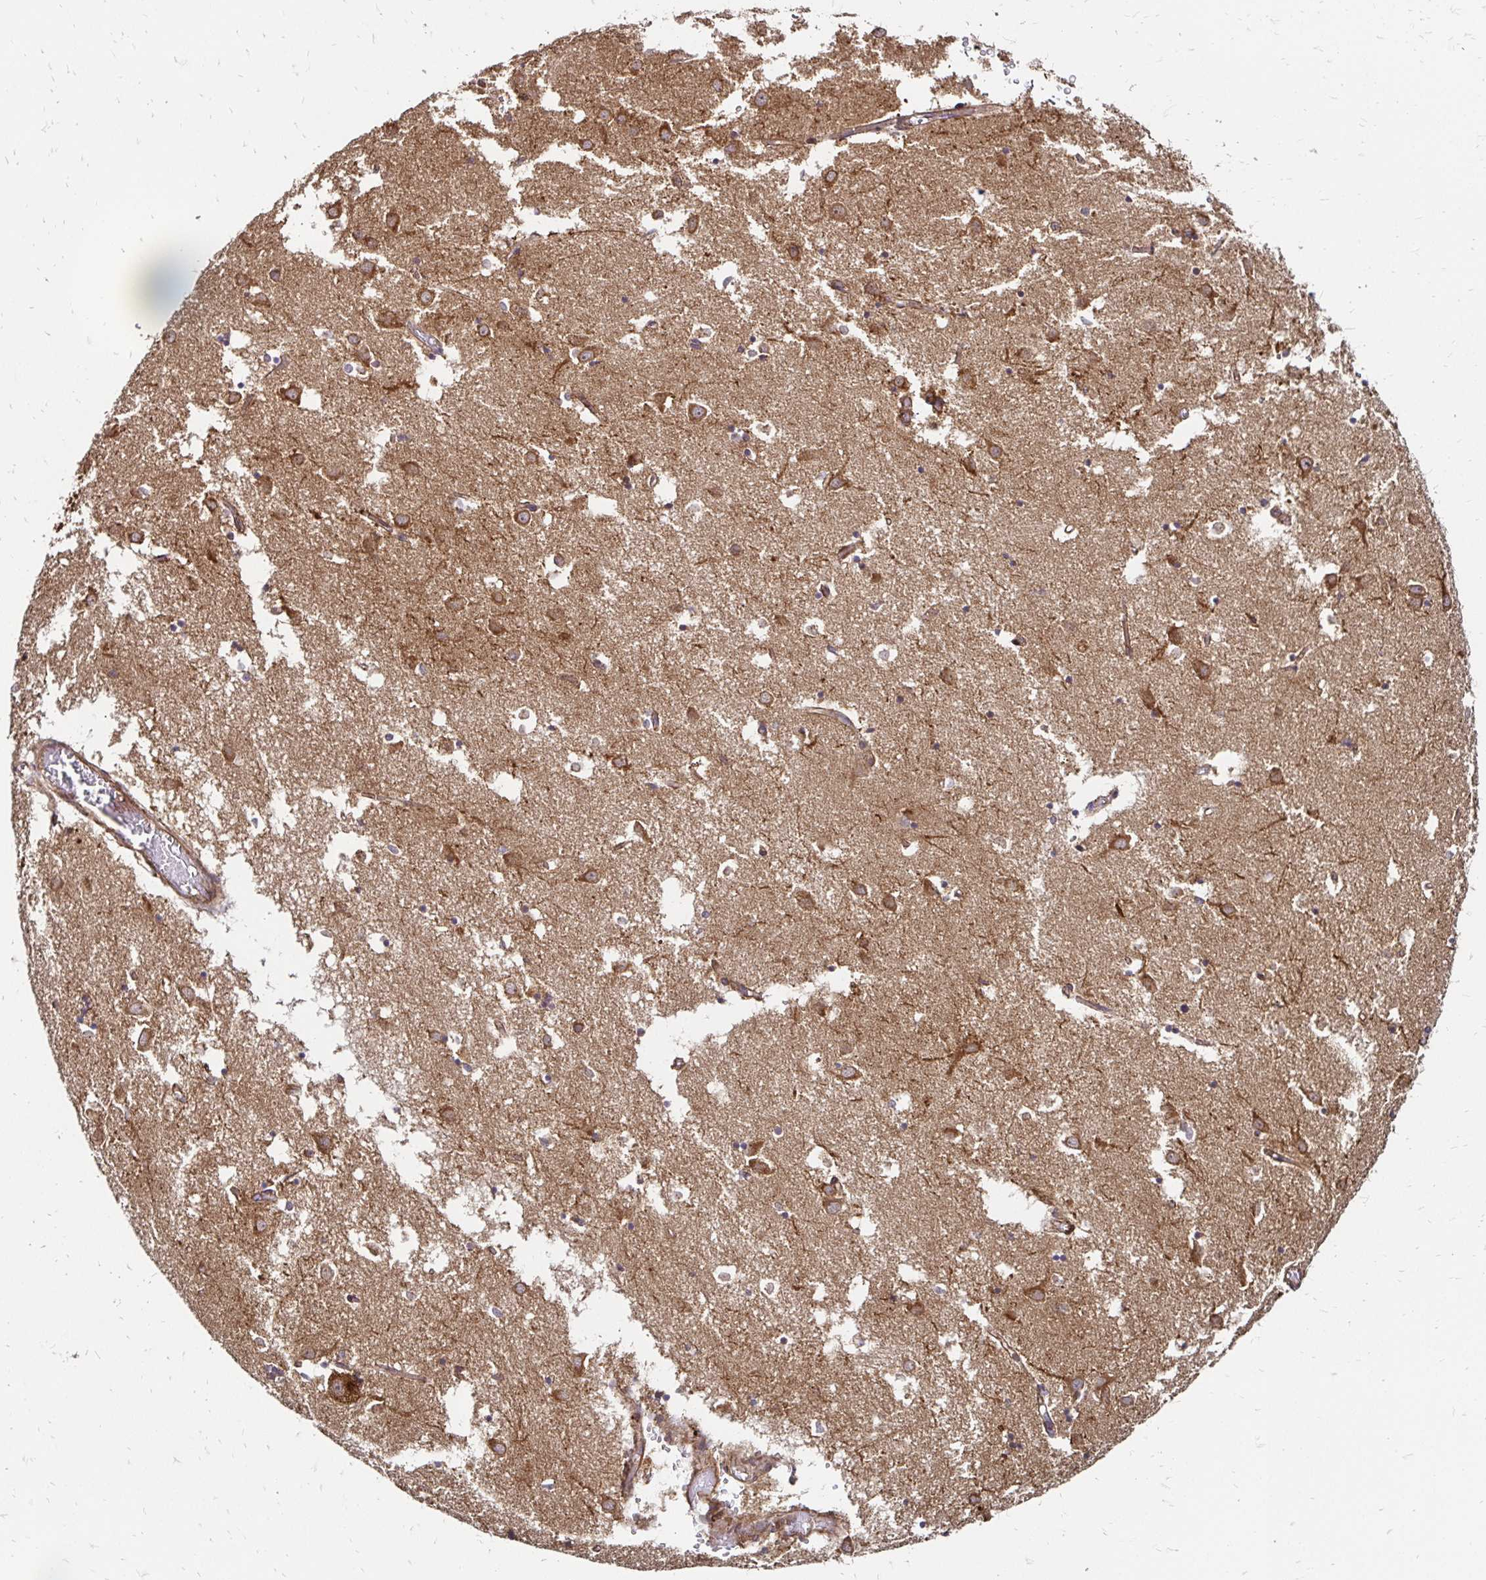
{"staining": {"intensity": "moderate", "quantity": ">75%", "location": "cytoplasmic/membranous"}, "tissue": "caudate", "cell_type": "Glial cells", "image_type": "normal", "snomed": [{"axis": "morphology", "description": "Normal tissue, NOS"}, {"axis": "topography", "description": "Lateral ventricle wall"}], "caption": "Moderate cytoplasmic/membranous expression for a protein is appreciated in approximately >75% of glial cells of unremarkable caudate using immunohistochemistry (IHC).", "gene": "ZW10", "patient": {"sex": "male", "age": 70}}